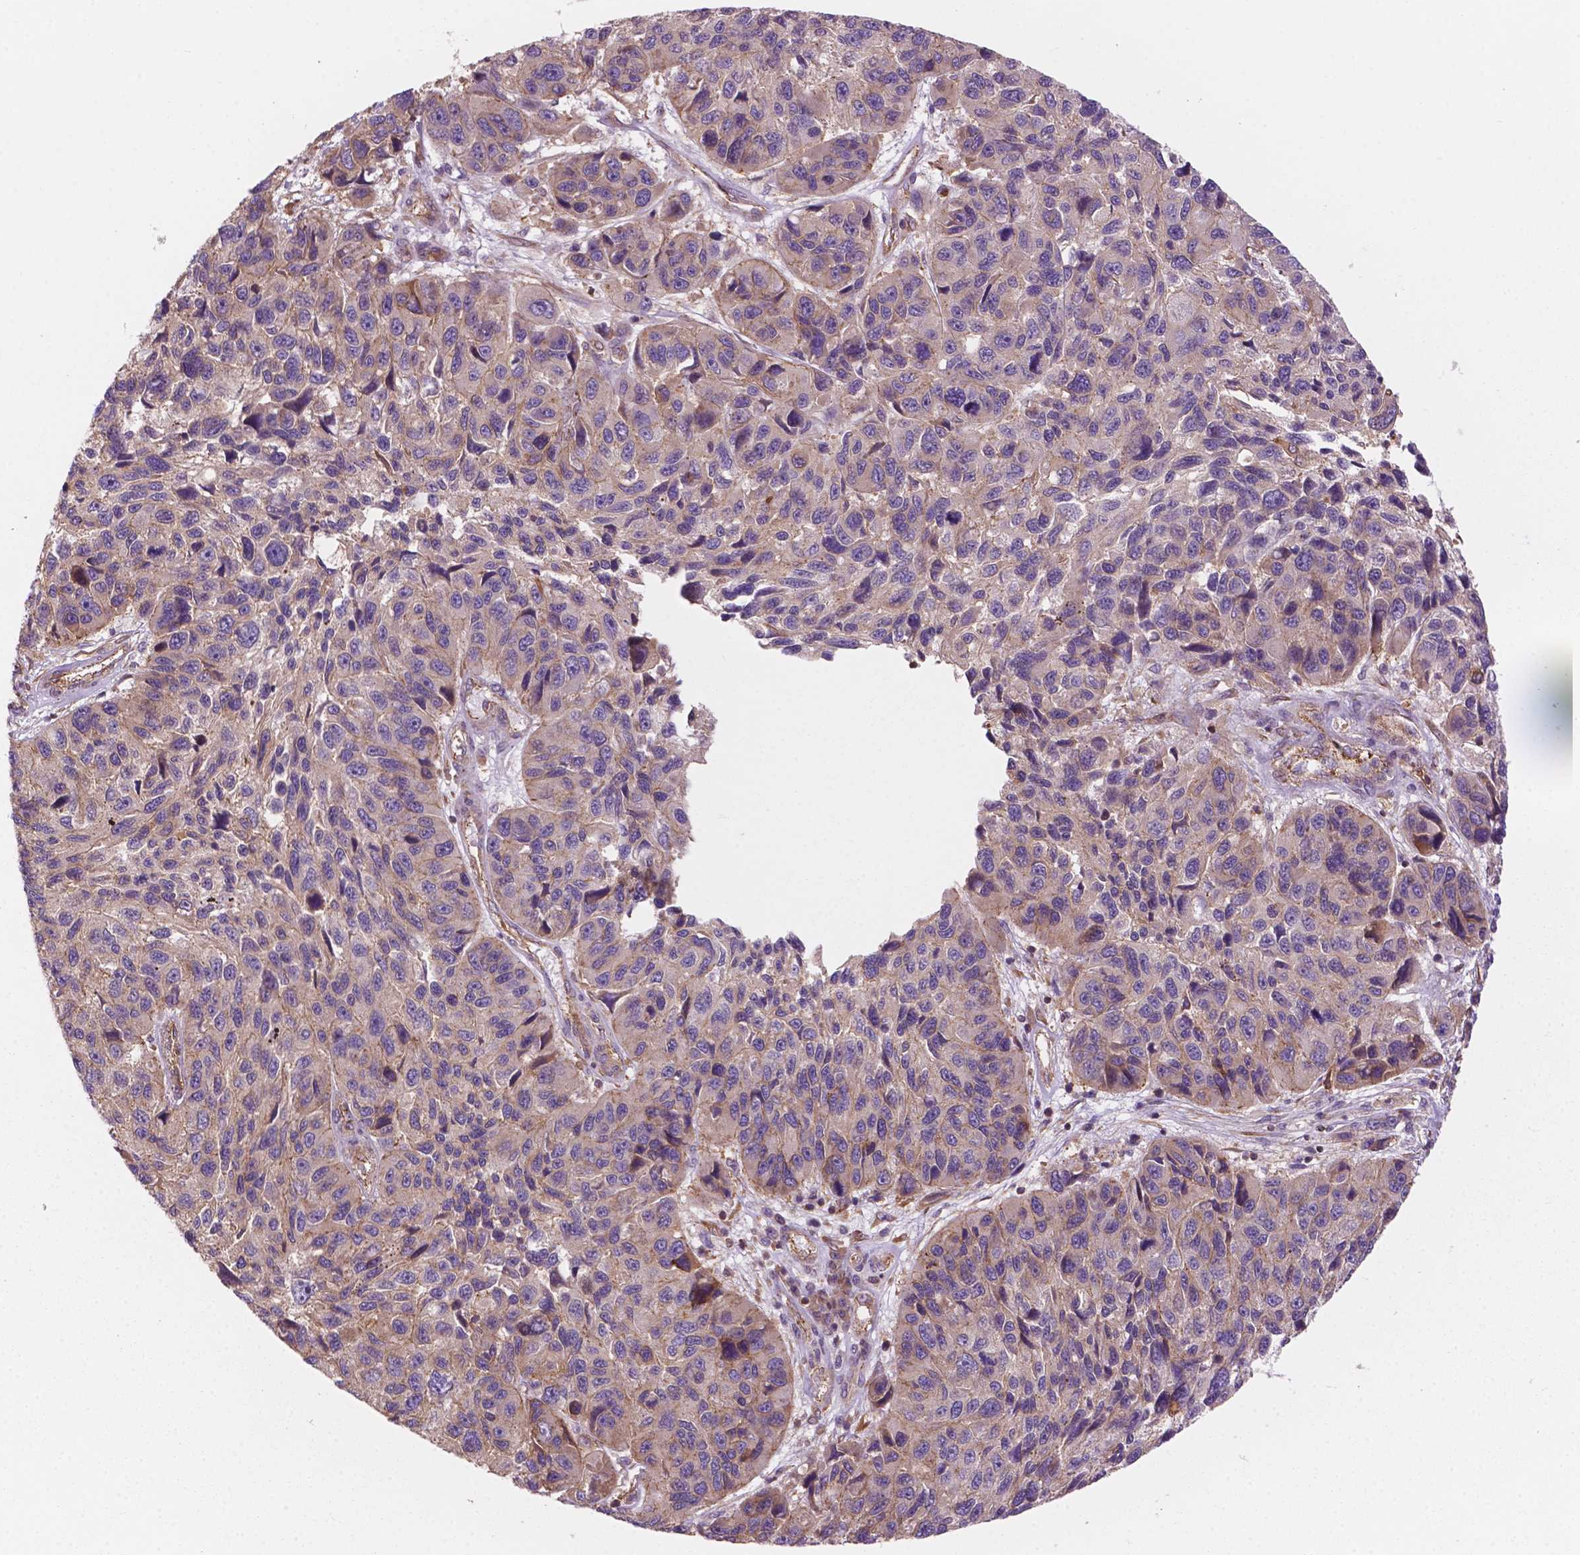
{"staining": {"intensity": "weak", "quantity": "<25%", "location": "cytoplasmic/membranous"}, "tissue": "melanoma", "cell_type": "Tumor cells", "image_type": "cancer", "snomed": [{"axis": "morphology", "description": "Malignant melanoma, NOS"}, {"axis": "topography", "description": "Skin"}], "caption": "Protein analysis of melanoma reveals no significant positivity in tumor cells.", "gene": "SURF4", "patient": {"sex": "male", "age": 53}}